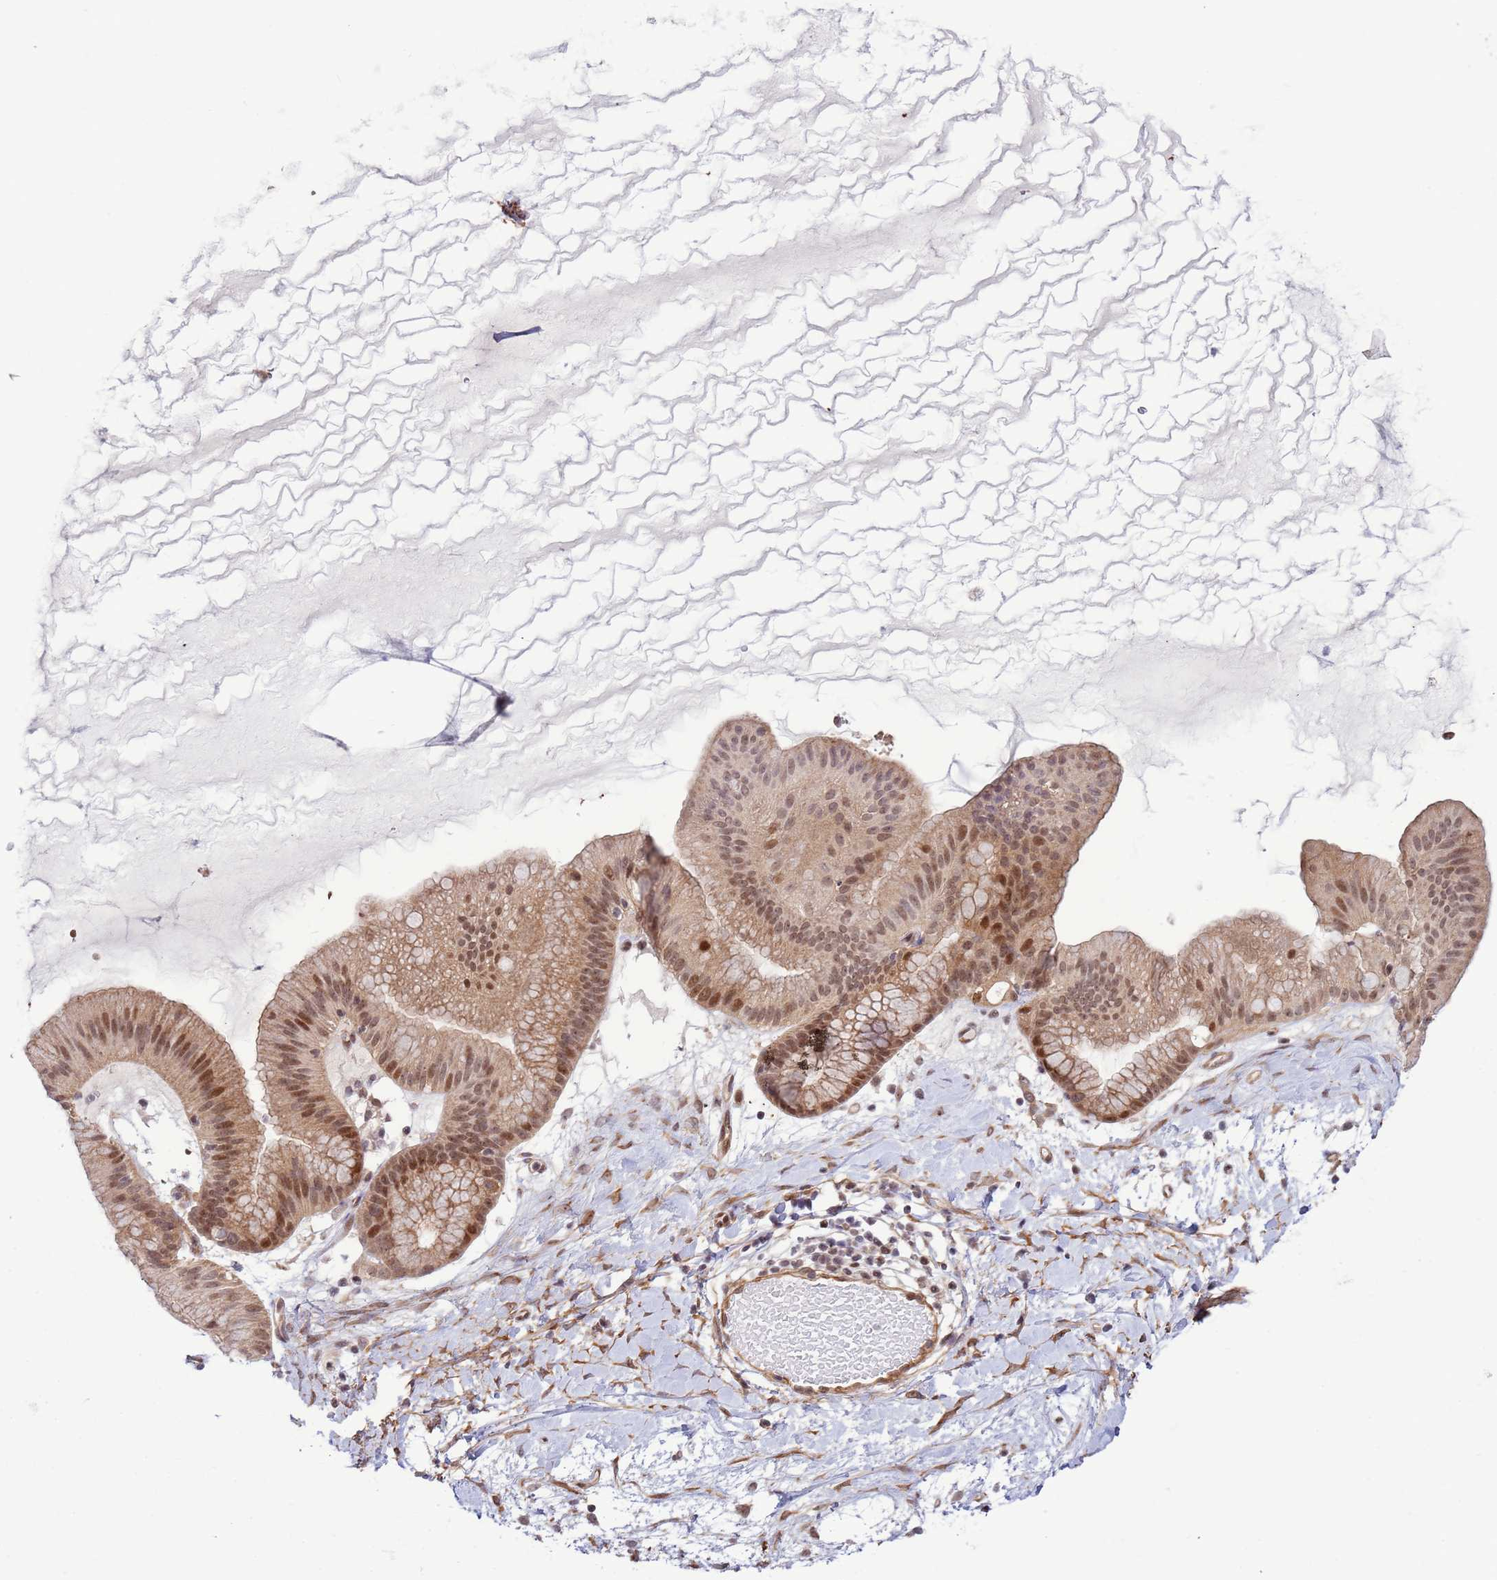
{"staining": {"intensity": "moderate", "quantity": "<25%", "location": "nuclear"}, "tissue": "ovarian cancer", "cell_type": "Tumor cells", "image_type": "cancer", "snomed": [{"axis": "morphology", "description": "Cystadenocarcinoma, mucinous, NOS"}, {"axis": "topography", "description": "Ovary"}], "caption": "Ovarian cancer (mucinous cystadenocarcinoma) stained with a brown dye reveals moderate nuclear positive positivity in approximately <25% of tumor cells.", "gene": "DCAF4", "patient": {"sex": "female", "age": 61}}